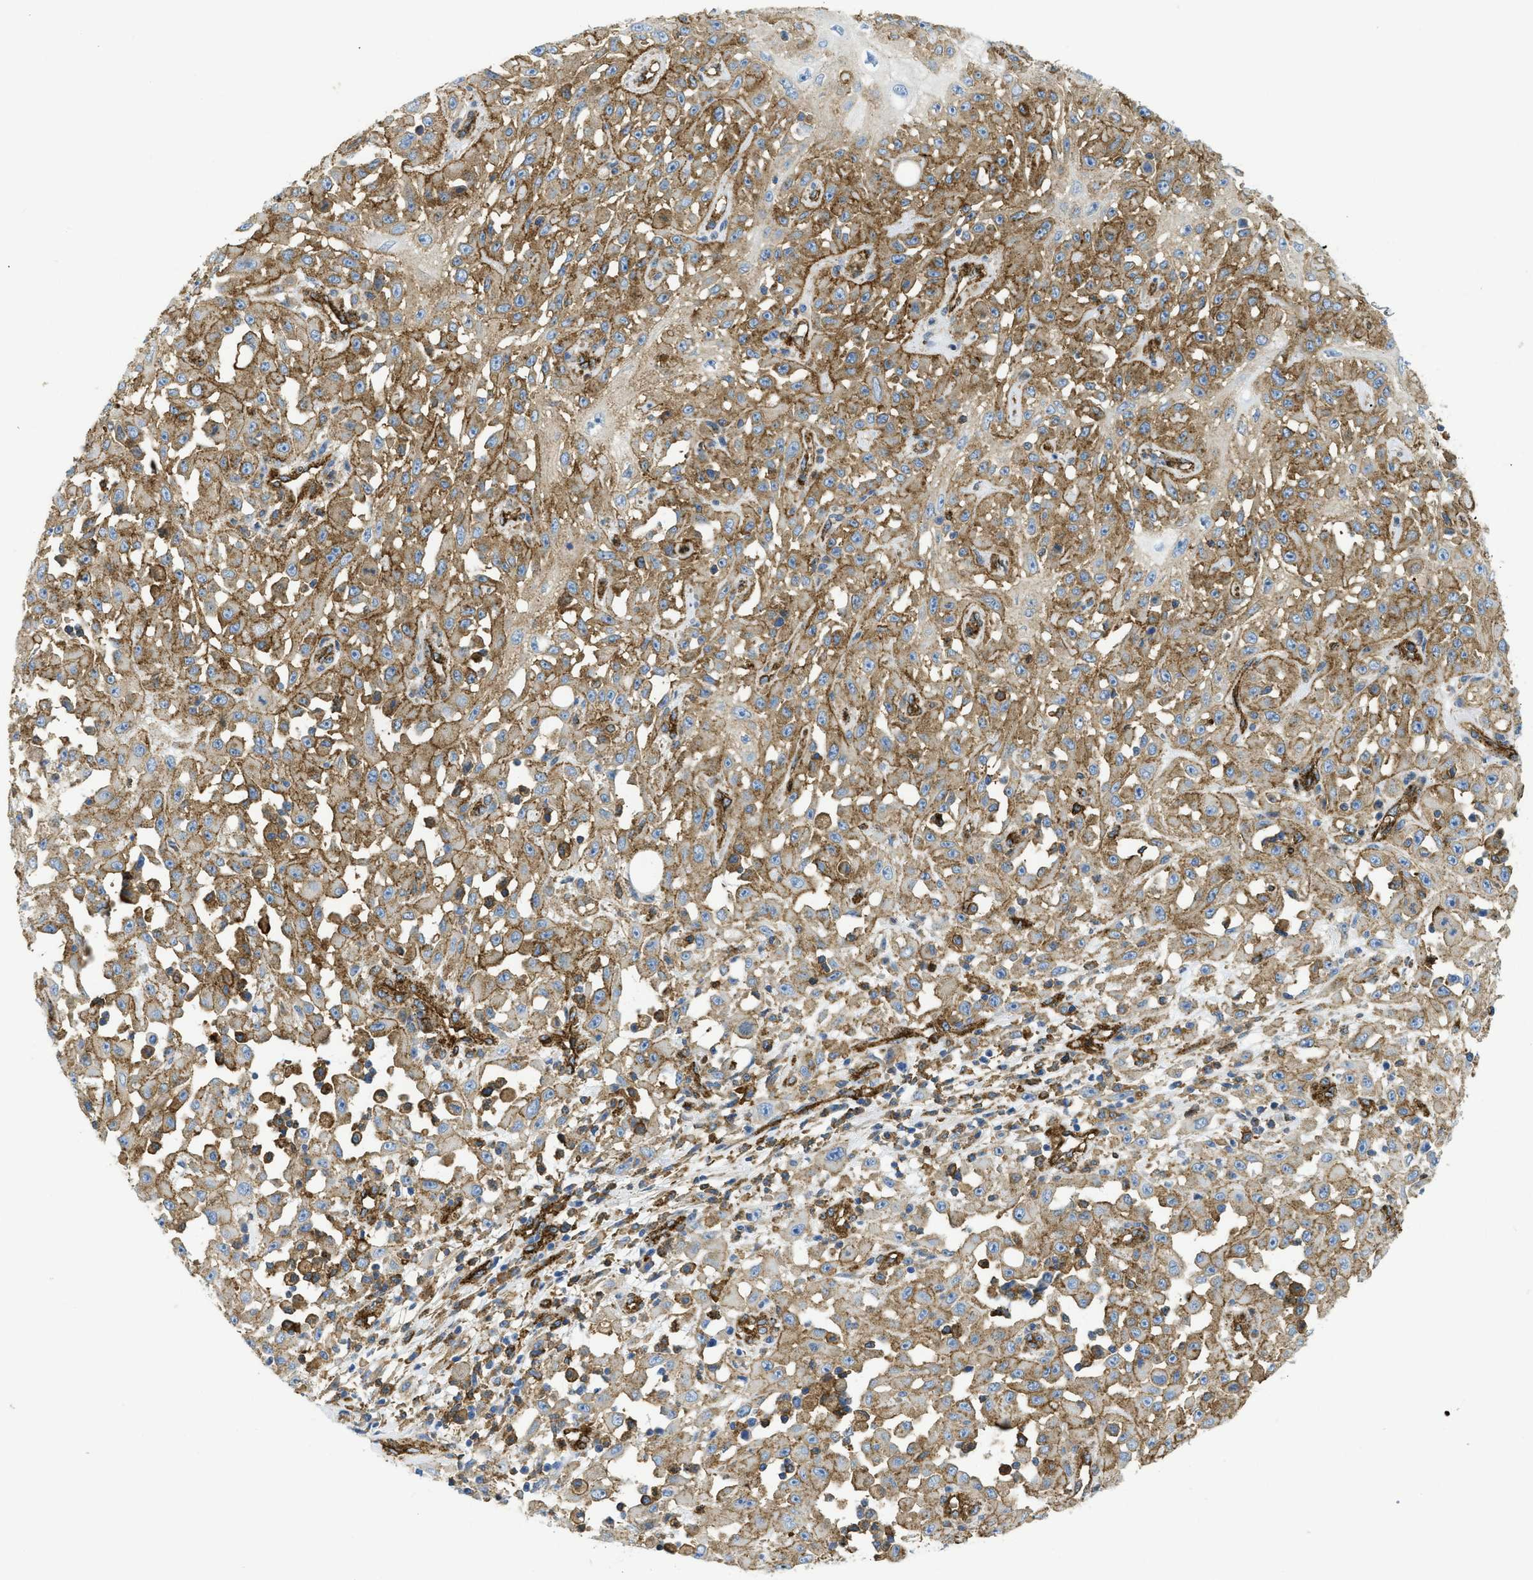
{"staining": {"intensity": "moderate", "quantity": ">75%", "location": "cytoplasmic/membranous"}, "tissue": "skin cancer", "cell_type": "Tumor cells", "image_type": "cancer", "snomed": [{"axis": "morphology", "description": "Squamous cell carcinoma, NOS"}, {"axis": "morphology", "description": "Squamous cell carcinoma, metastatic, NOS"}, {"axis": "topography", "description": "Skin"}, {"axis": "topography", "description": "Lymph node"}], "caption": "Moderate cytoplasmic/membranous expression for a protein is appreciated in about >75% of tumor cells of skin squamous cell carcinoma using immunohistochemistry (IHC).", "gene": "HIP1", "patient": {"sex": "male", "age": 75}}